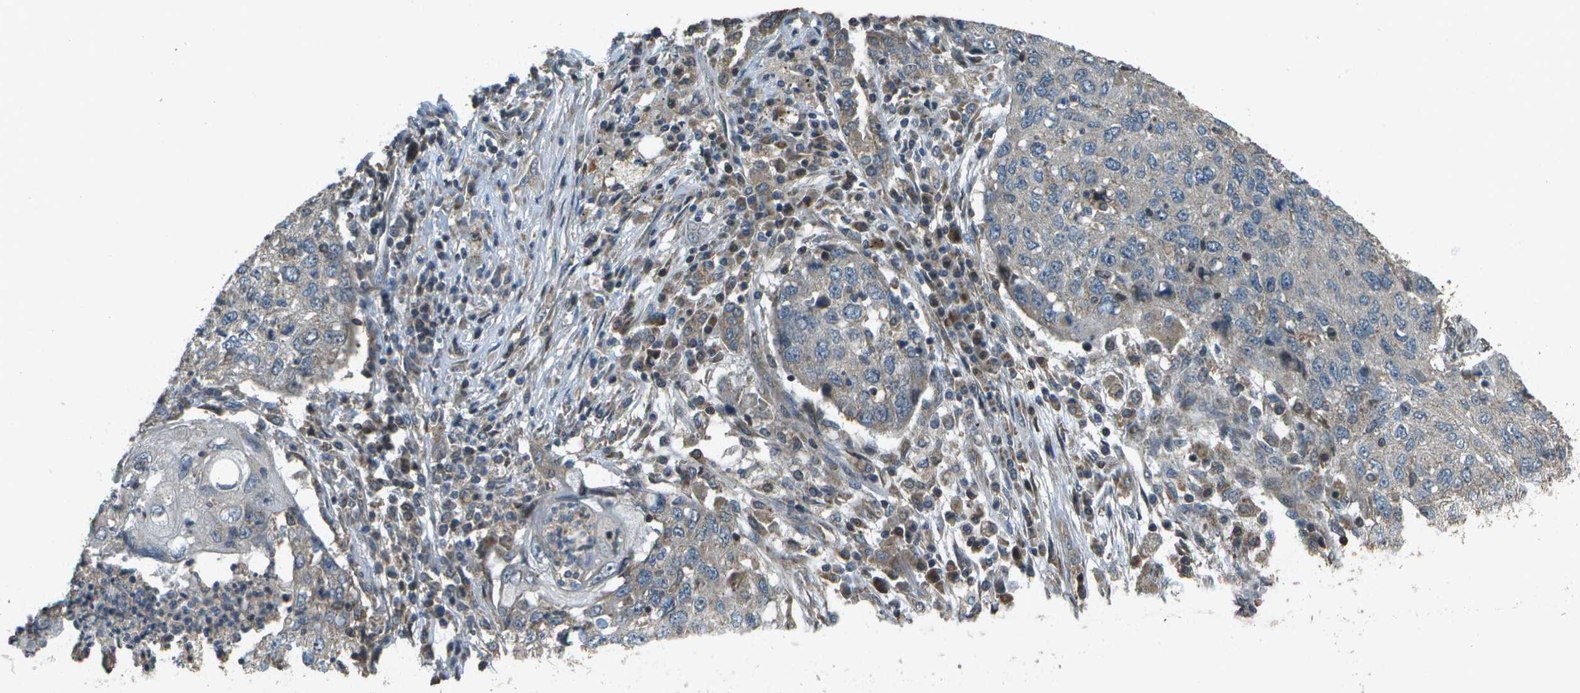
{"staining": {"intensity": "negative", "quantity": "none", "location": "none"}, "tissue": "lung cancer", "cell_type": "Tumor cells", "image_type": "cancer", "snomed": [{"axis": "morphology", "description": "Squamous cell carcinoma, NOS"}, {"axis": "topography", "description": "Lung"}], "caption": "Tumor cells show no significant expression in lung cancer.", "gene": "PLPBP", "patient": {"sex": "female", "age": 63}}